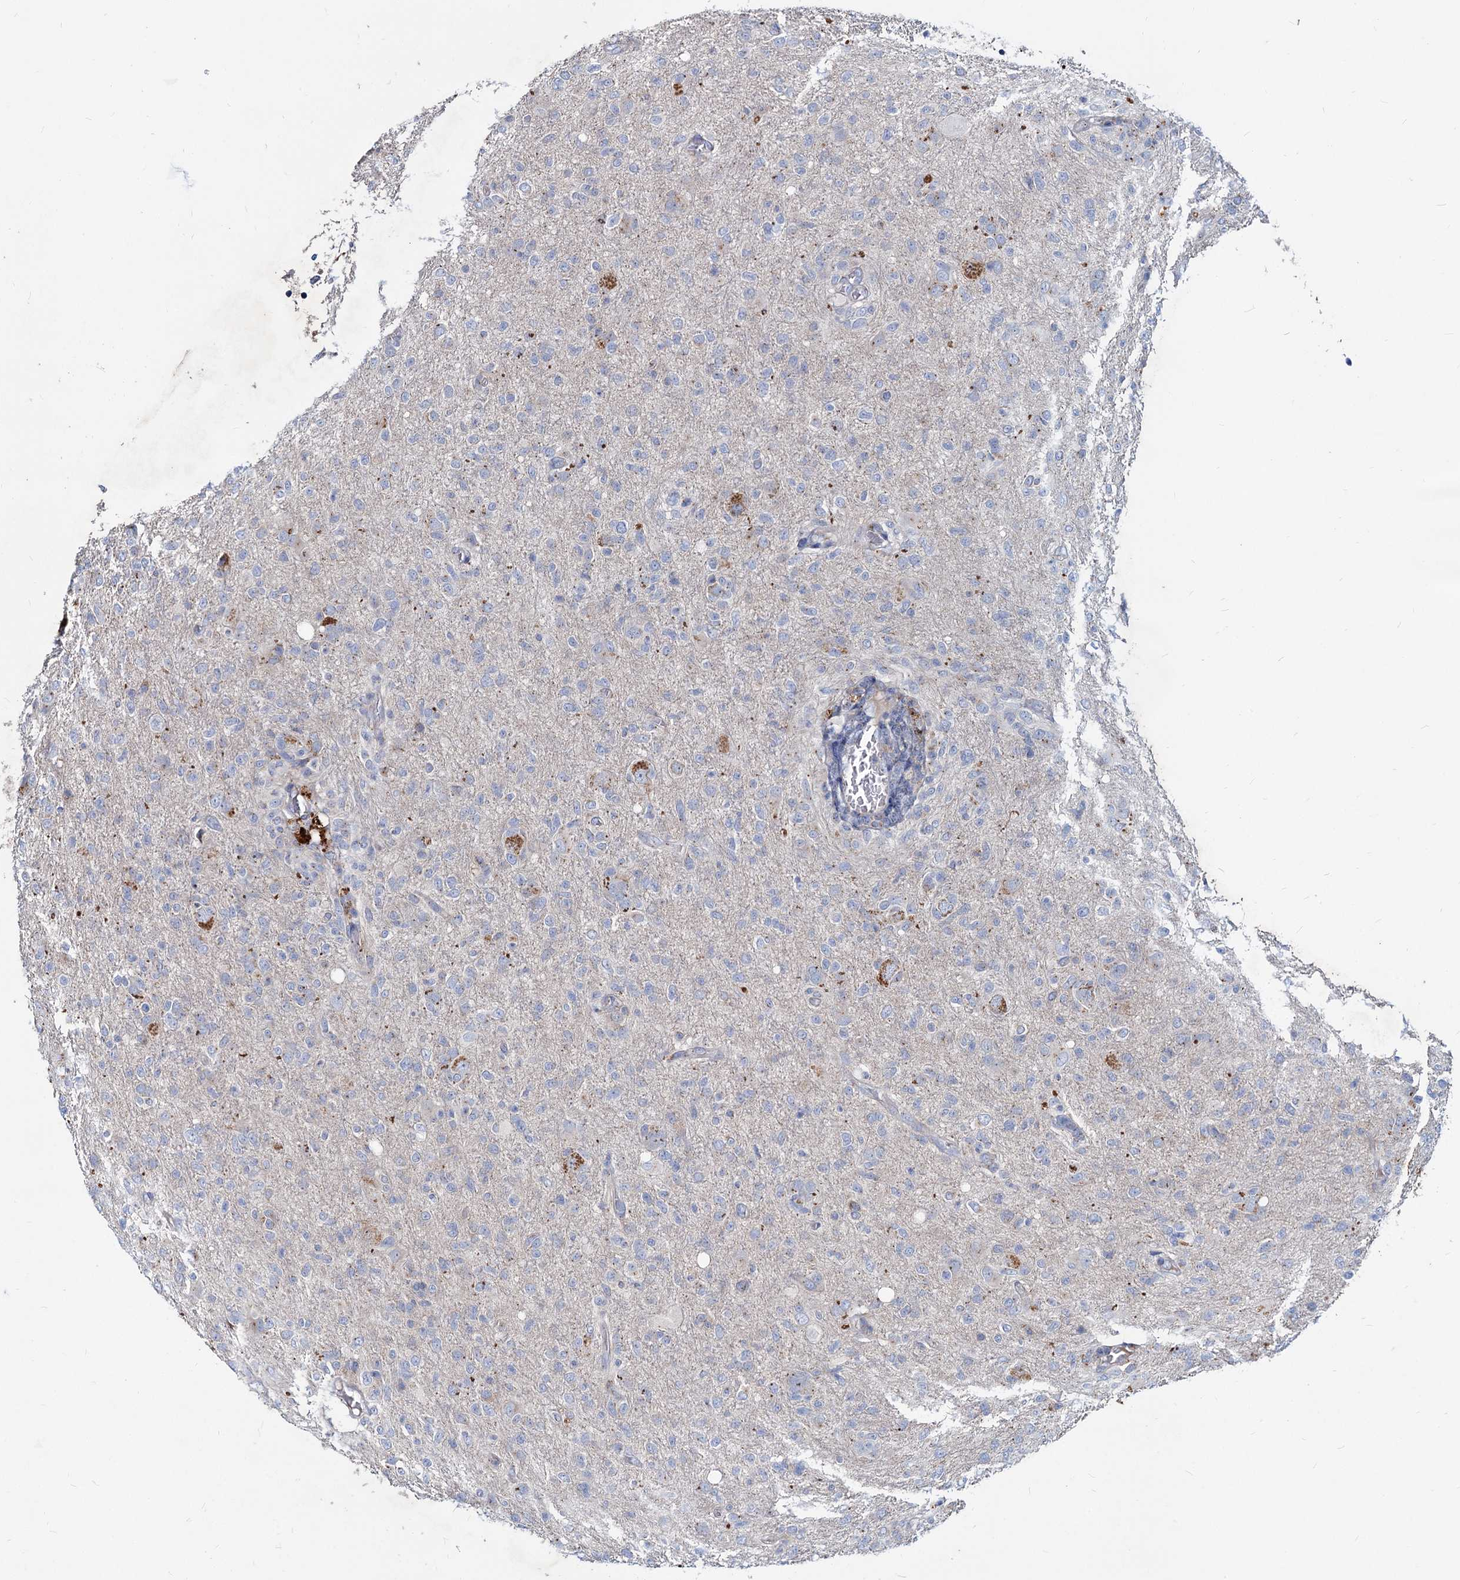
{"staining": {"intensity": "negative", "quantity": "none", "location": "none"}, "tissue": "glioma", "cell_type": "Tumor cells", "image_type": "cancer", "snomed": [{"axis": "morphology", "description": "Glioma, malignant, High grade"}, {"axis": "topography", "description": "Brain"}], "caption": "An image of human high-grade glioma (malignant) is negative for staining in tumor cells.", "gene": "AGBL4", "patient": {"sex": "female", "age": 57}}